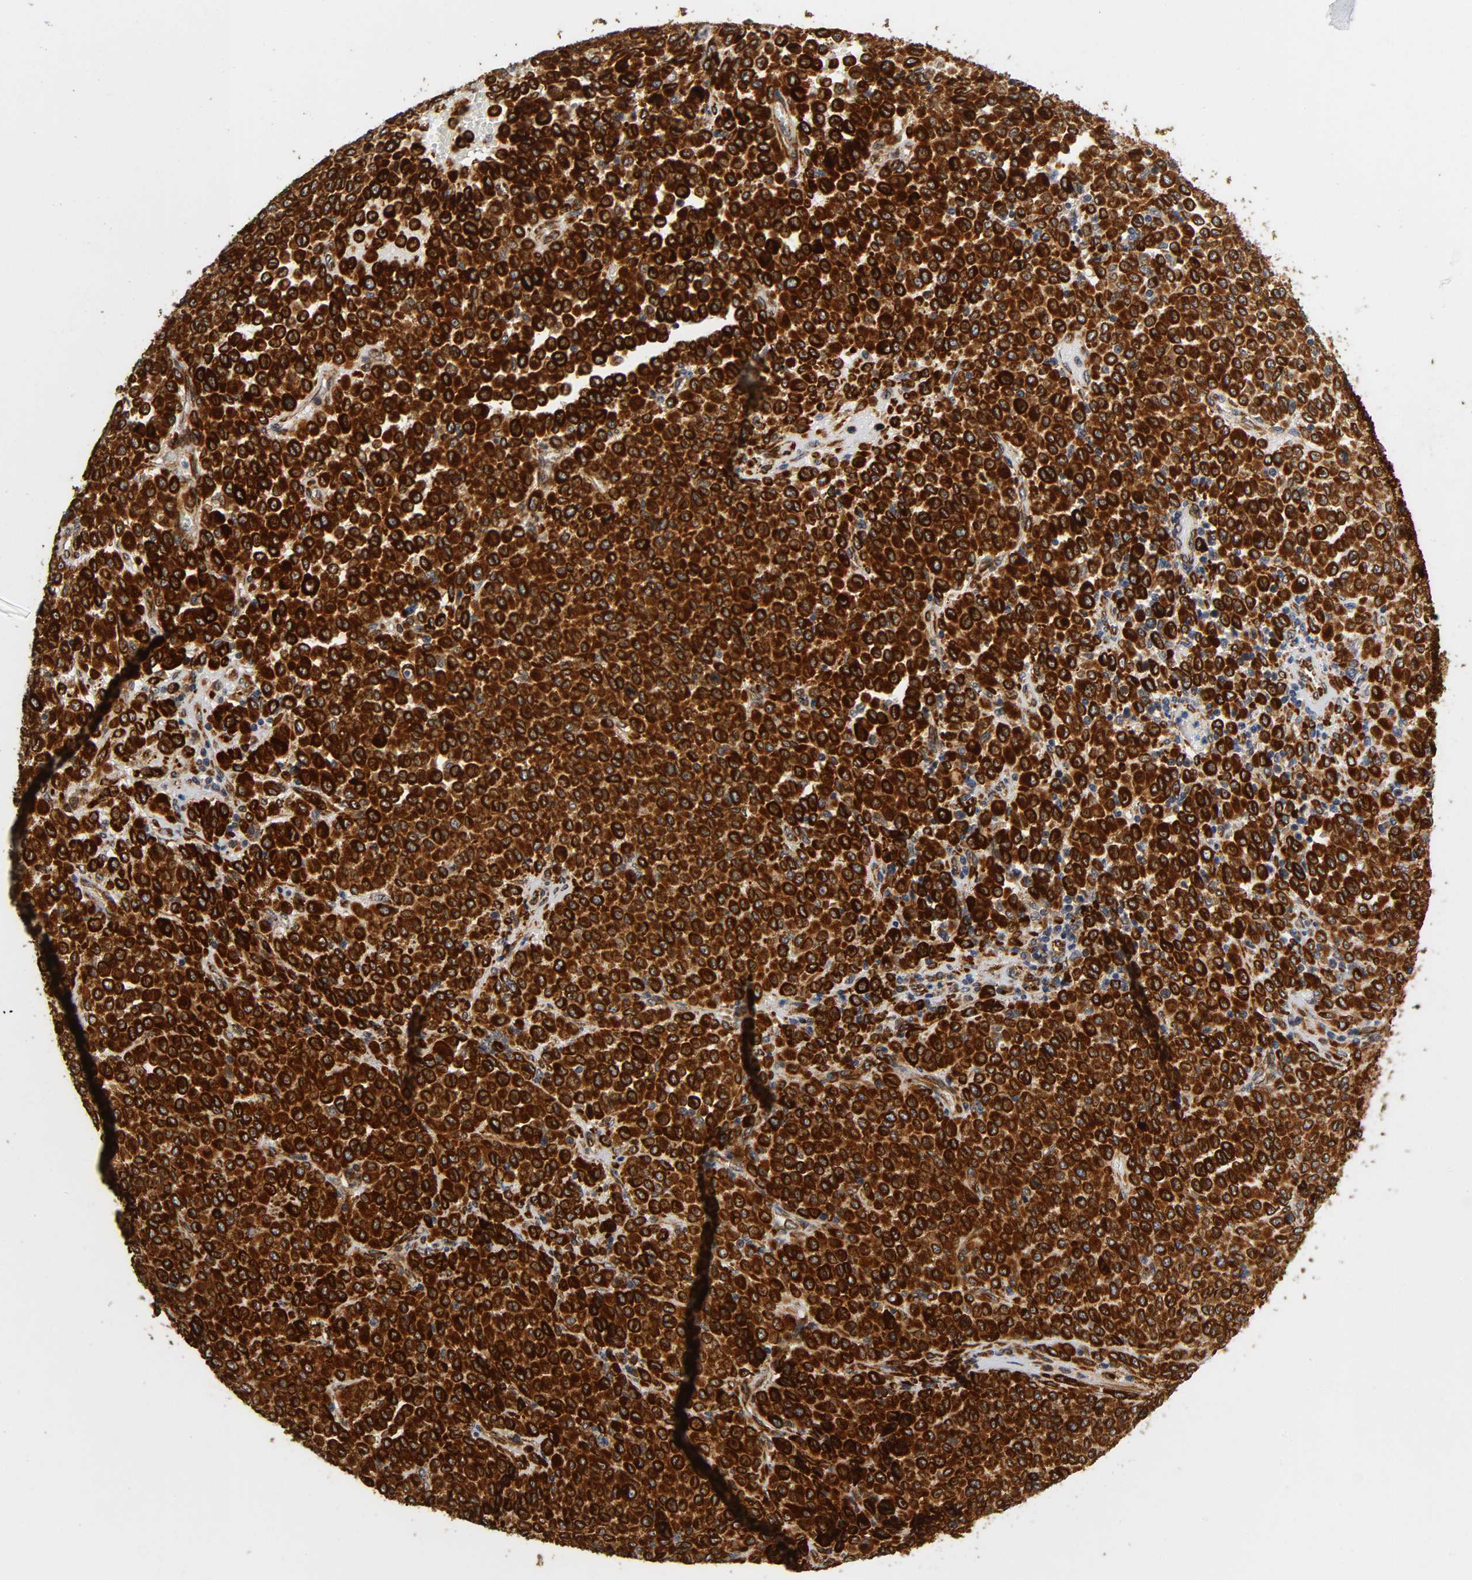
{"staining": {"intensity": "strong", "quantity": ">75%", "location": "cytoplasmic/membranous"}, "tissue": "melanoma", "cell_type": "Tumor cells", "image_type": "cancer", "snomed": [{"axis": "morphology", "description": "Malignant melanoma, Metastatic site"}, {"axis": "topography", "description": "Pancreas"}], "caption": "High-power microscopy captured an IHC photomicrograph of melanoma, revealing strong cytoplasmic/membranous expression in approximately >75% of tumor cells.", "gene": "SOS2", "patient": {"sex": "female", "age": 30}}